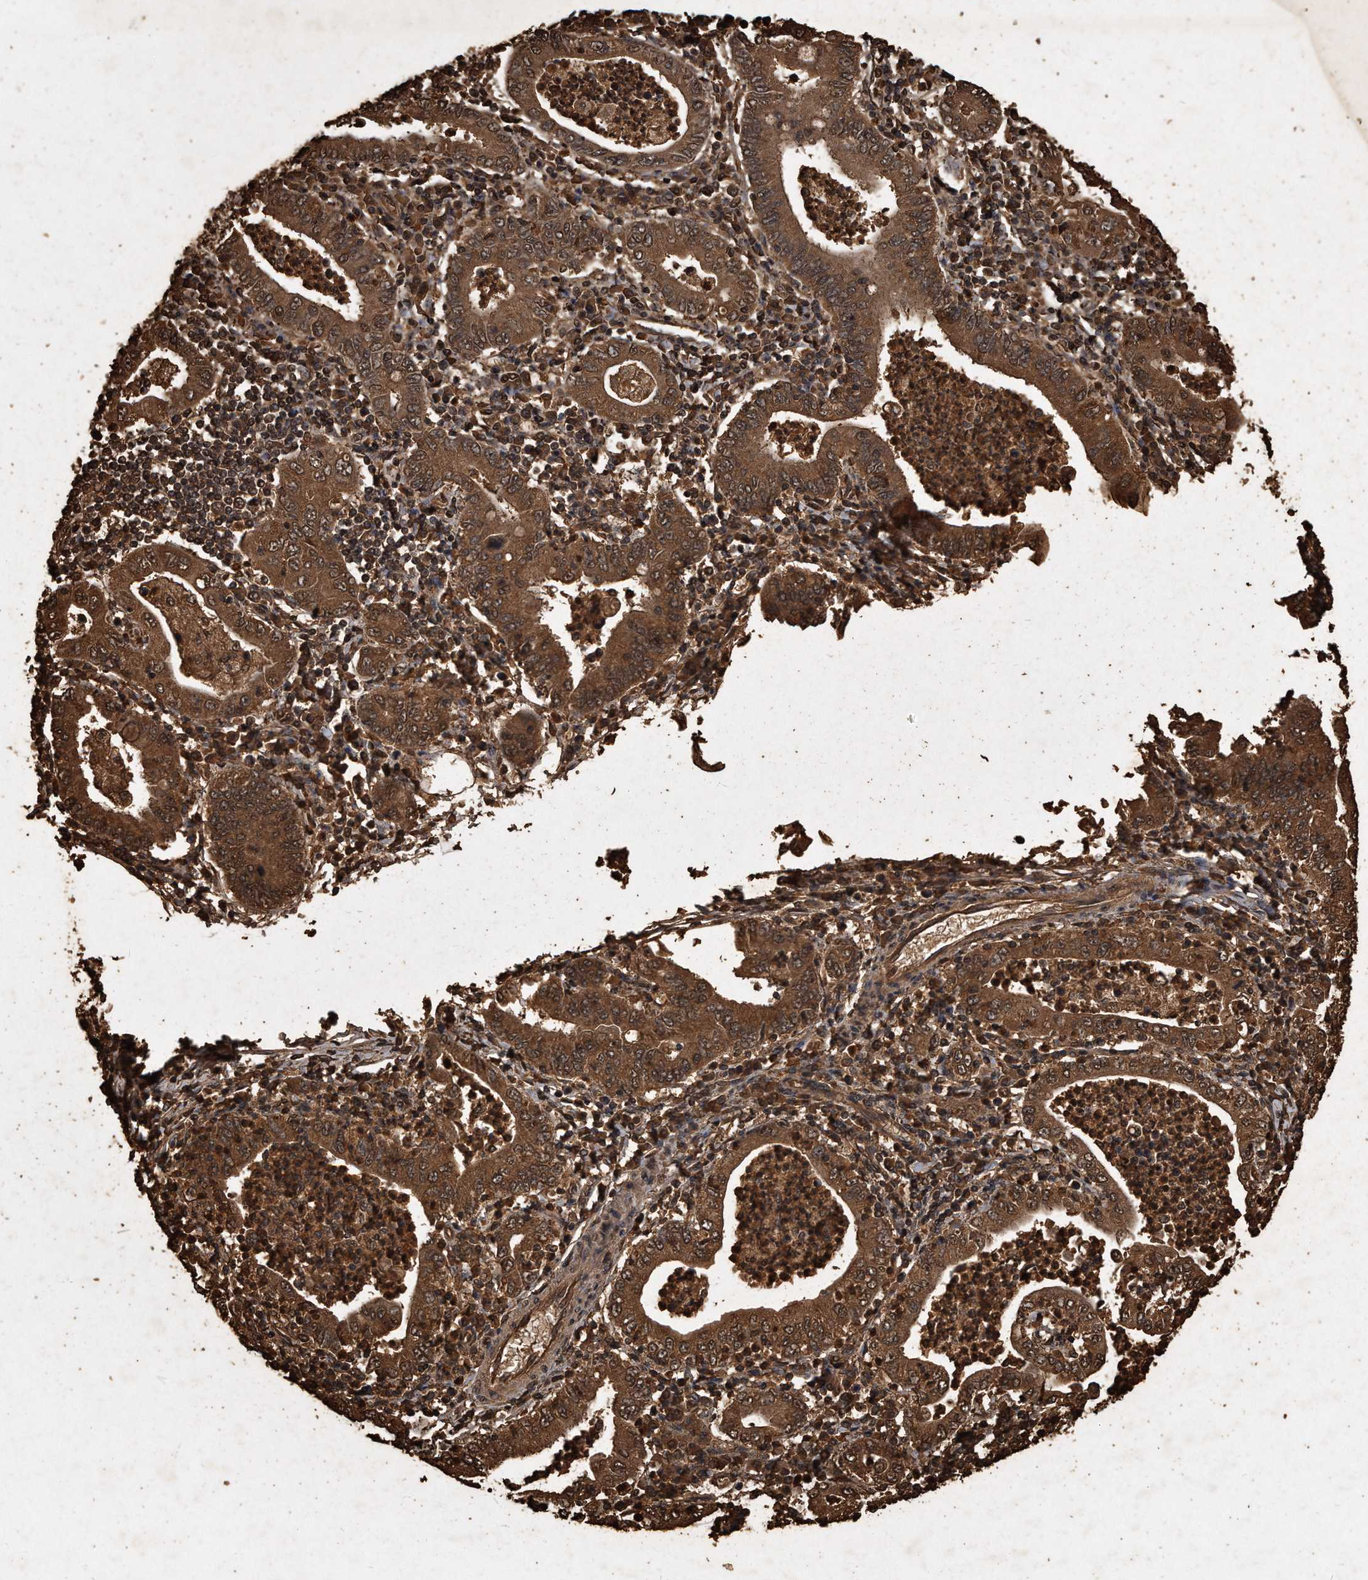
{"staining": {"intensity": "moderate", "quantity": ">75%", "location": "cytoplasmic/membranous"}, "tissue": "stomach cancer", "cell_type": "Tumor cells", "image_type": "cancer", "snomed": [{"axis": "morphology", "description": "Normal tissue, NOS"}, {"axis": "morphology", "description": "Adenocarcinoma, NOS"}, {"axis": "topography", "description": "Esophagus"}, {"axis": "topography", "description": "Stomach, upper"}, {"axis": "topography", "description": "Peripheral nerve tissue"}], "caption": "Stomach cancer (adenocarcinoma) stained for a protein (brown) shows moderate cytoplasmic/membranous positive positivity in approximately >75% of tumor cells.", "gene": "CFLAR", "patient": {"sex": "male", "age": 62}}